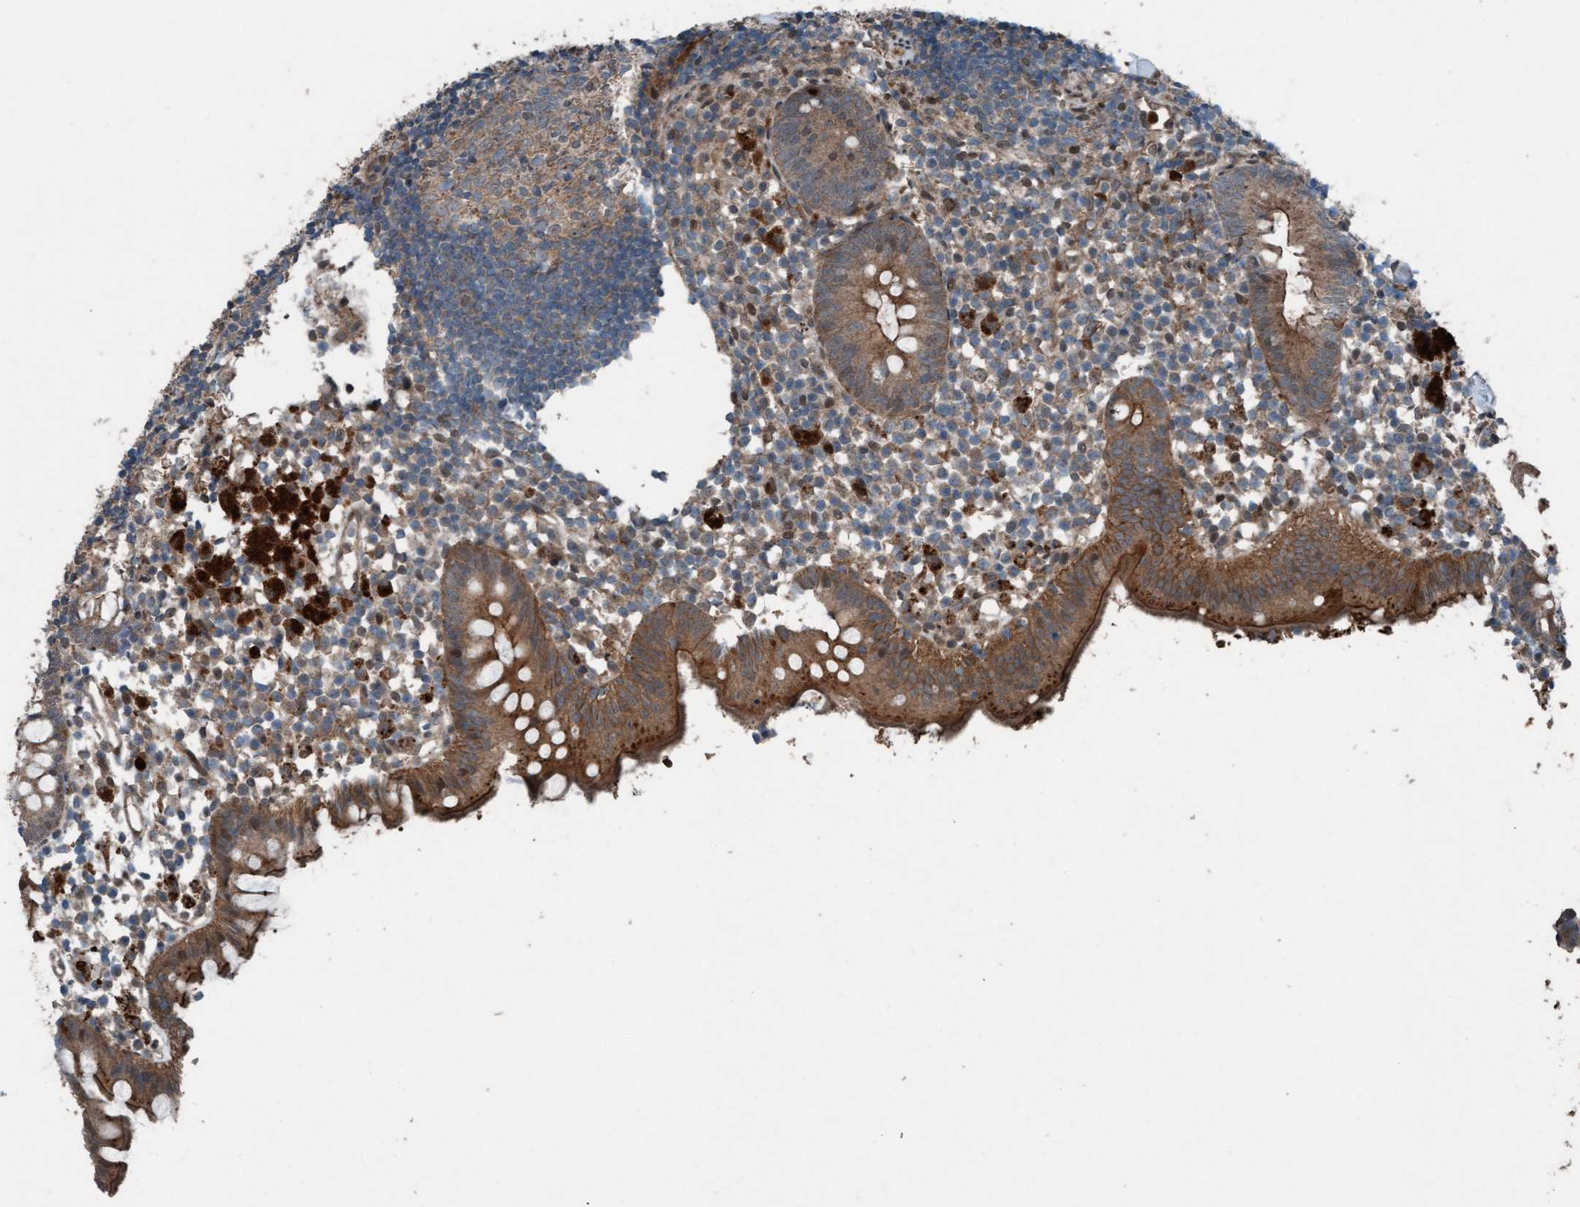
{"staining": {"intensity": "strong", "quantity": ">75%", "location": "cytoplasmic/membranous"}, "tissue": "appendix", "cell_type": "Glandular cells", "image_type": "normal", "snomed": [{"axis": "morphology", "description": "Normal tissue, NOS"}, {"axis": "topography", "description": "Appendix"}], "caption": "Protein staining of normal appendix displays strong cytoplasmic/membranous staining in approximately >75% of glandular cells.", "gene": "PLXNB2", "patient": {"sex": "female", "age": 20}}